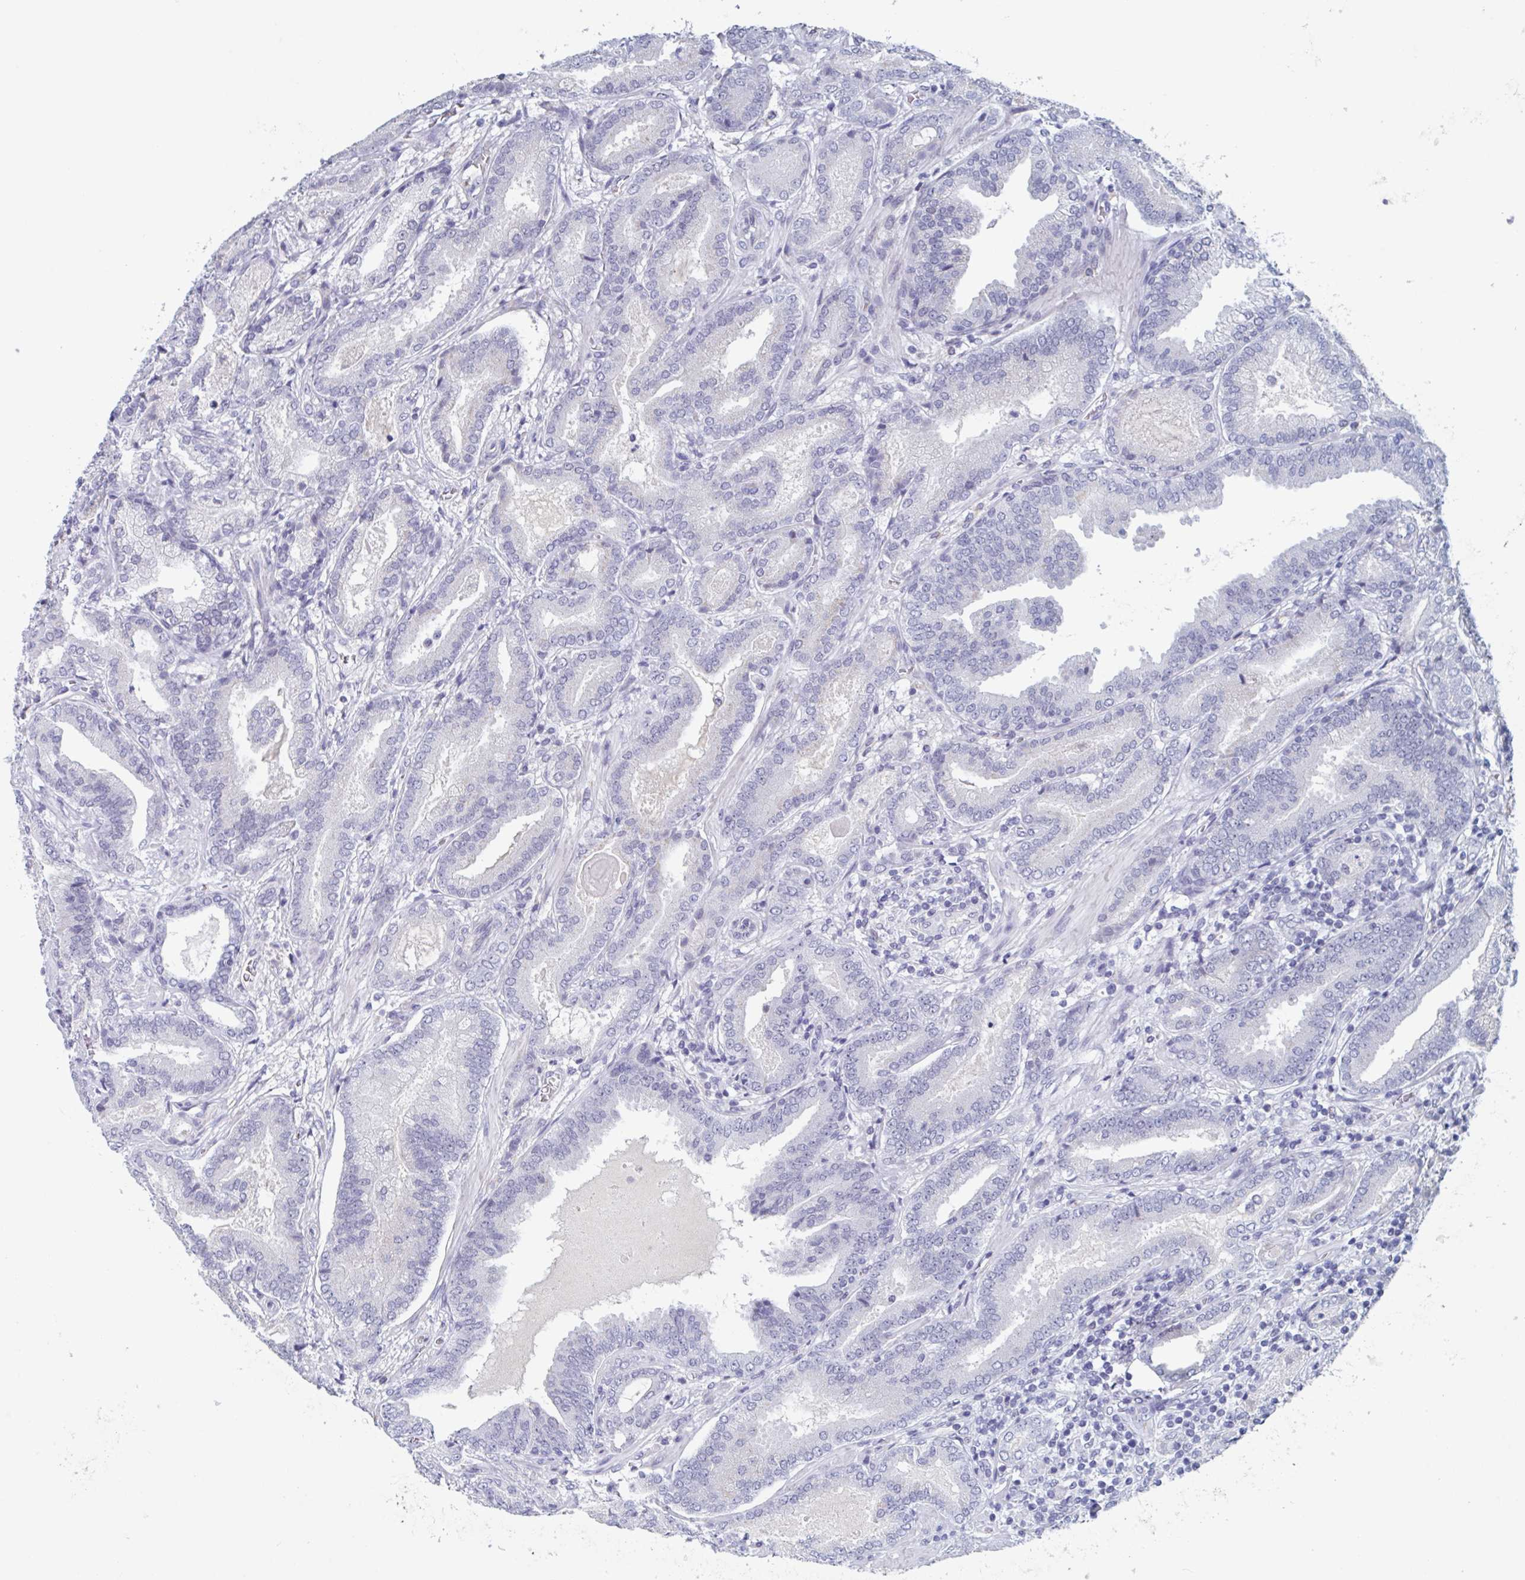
{"staining": {"intensity": "negative", "quantity": "none", "location": "none"}, "tissue": "prostate cancer", "cell_type": "Tumor cells", "image_type": "cancer", "snomed": [{"axis": "morphology", "description": "Adenocarcinoma, High grade"}, {"axis": "topography", "description": "Prostate"}], "caption": "A high-resolution micrograph shows immunohistochemistry (IHC) staining of adenocarcinoma (high-grade) (prostate), which shows no significant staining in tumor cells.", "gene": "KDM4D", "patient": {"sex": "male", "age": 62}}